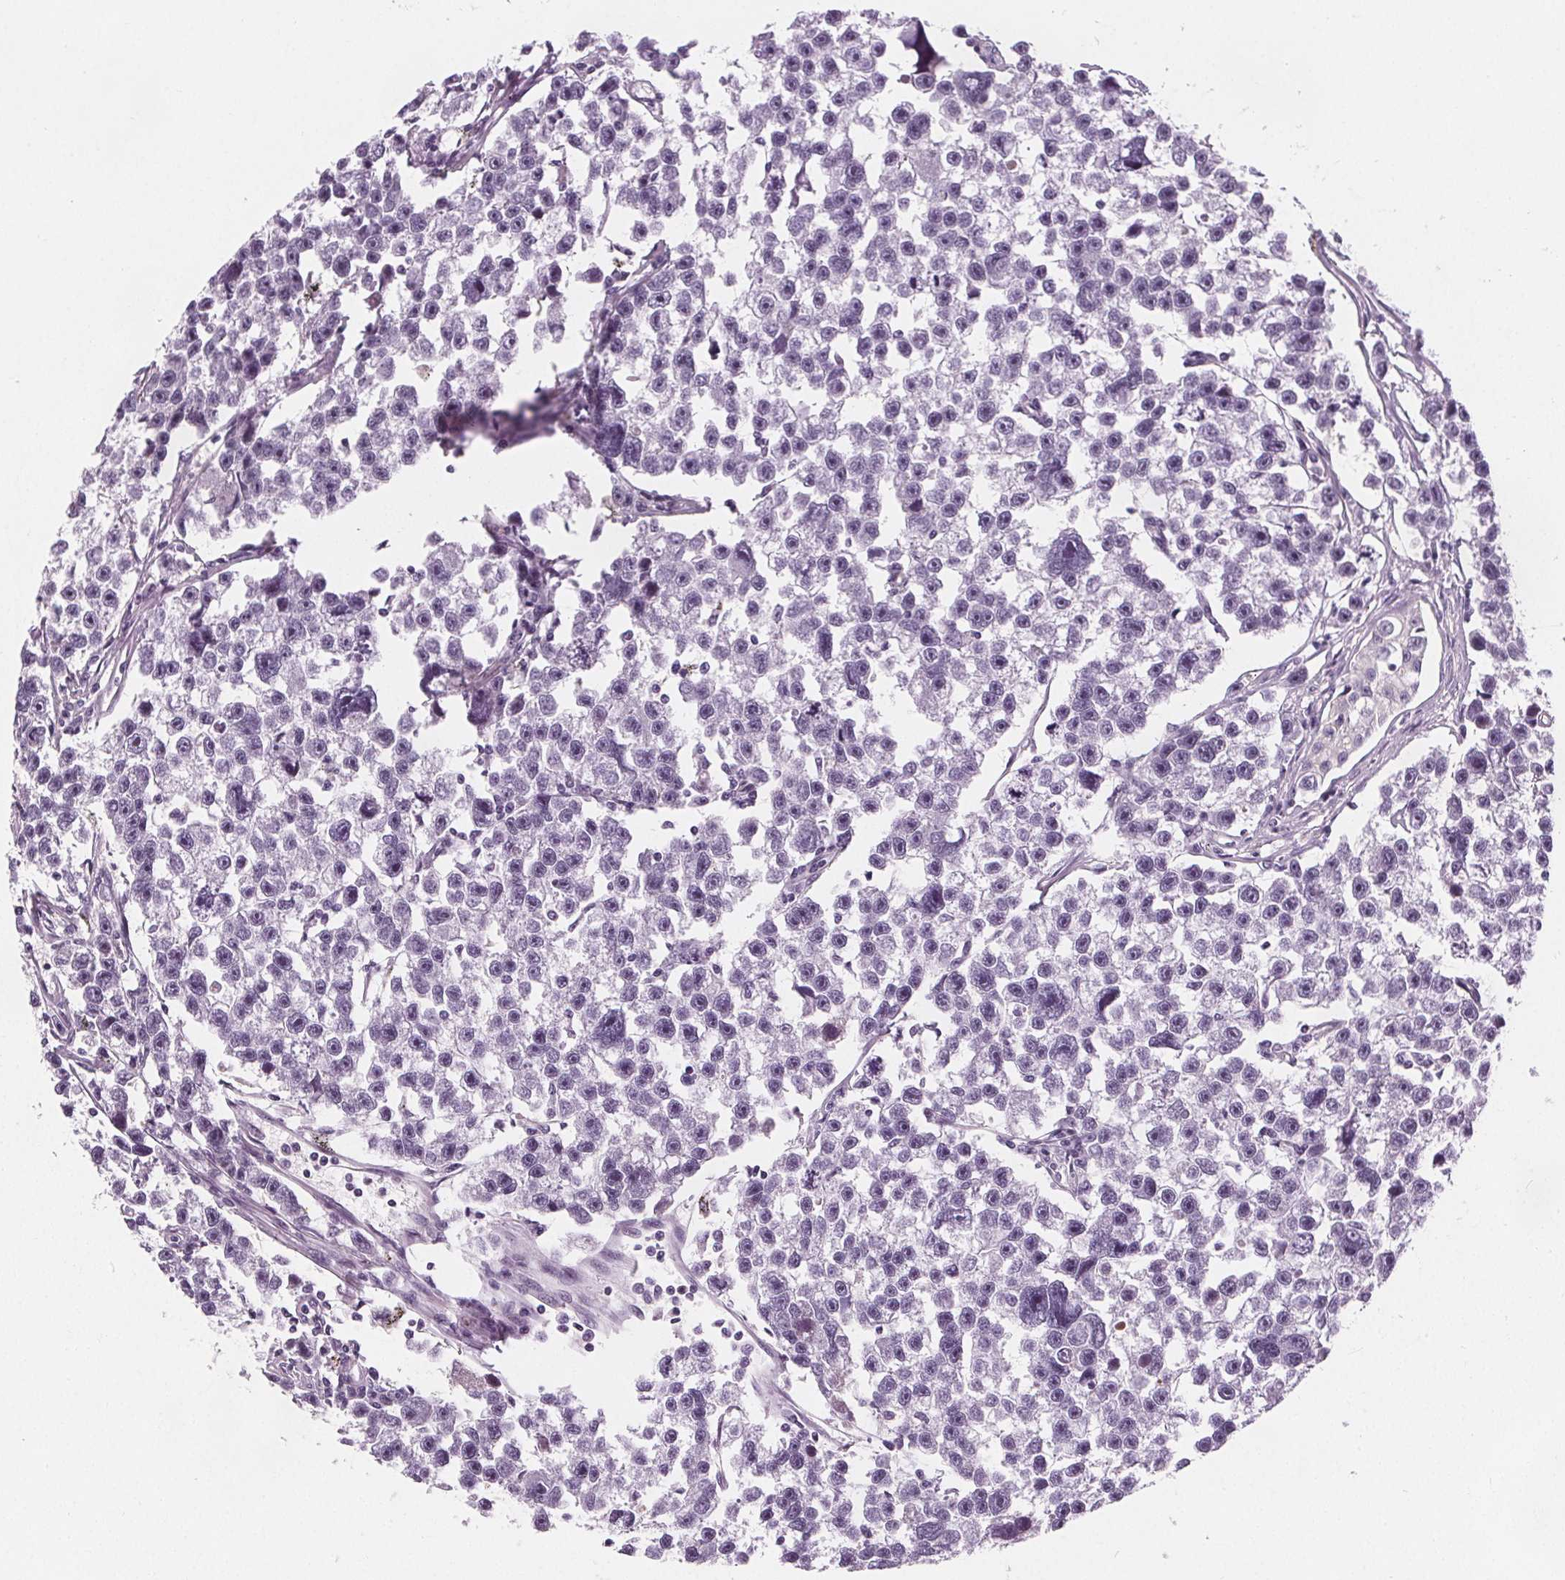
{"staining": {"intensity": "negative", "quantity": "none", "location": "none"}, "tissue": "testis cancer", "cell_type": "Tumor cells", "image_type": "cancer", "snomed": [{"axis": "morphology", "description": "Seminoma, NOS"}, {"axis": "topography", "description": "Testis"}], "caption": "DAB (3,3'-diaminobenzidine) immunohistochemical staining of human seminoma (testis) demonstrates no significant staining in tumor cells. (Brightfield microscopy of DAB immunohistochemistry (IHC) at high magnification).", "gene": "SLC5A12", "patient": {"sex": "male", "age": 26}}